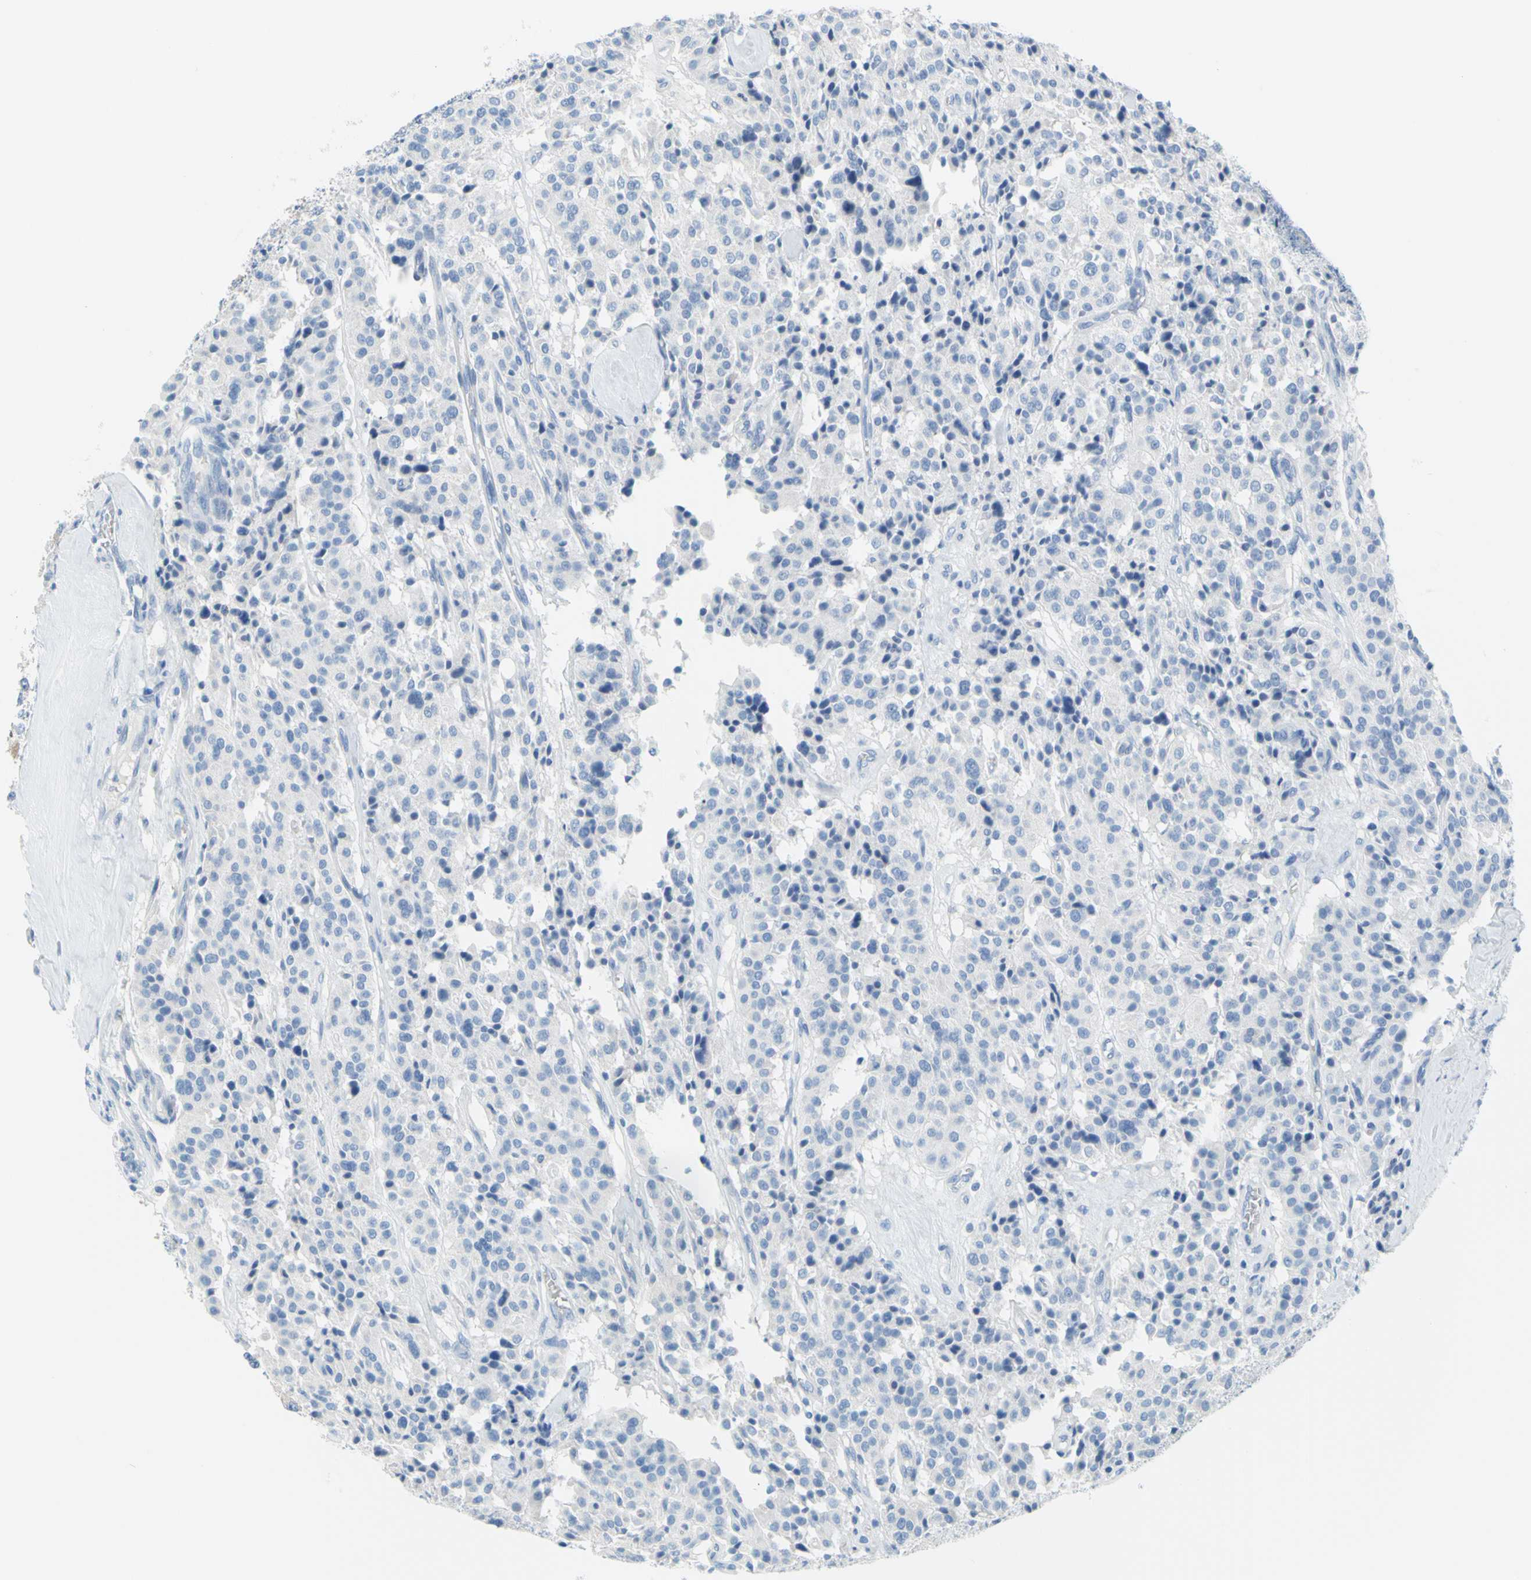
{"staining": {"intensity": "negative", "quantity": "none", "location": "none"}, "tissue": "carcinoid", "cell_type": "Tumor cells", "image_type": "cancer", "snomed": [{"axis": "morphology", "description": "Carcinoid, malignant, NOS"}, {"axis": "topography", "description": "Lung"}], "caption": "The histopathology image exhibits no significant expression in tumor cells of carcinoid.", "gene": "DCT", "patient": {"sex": "male", "age": 30}}